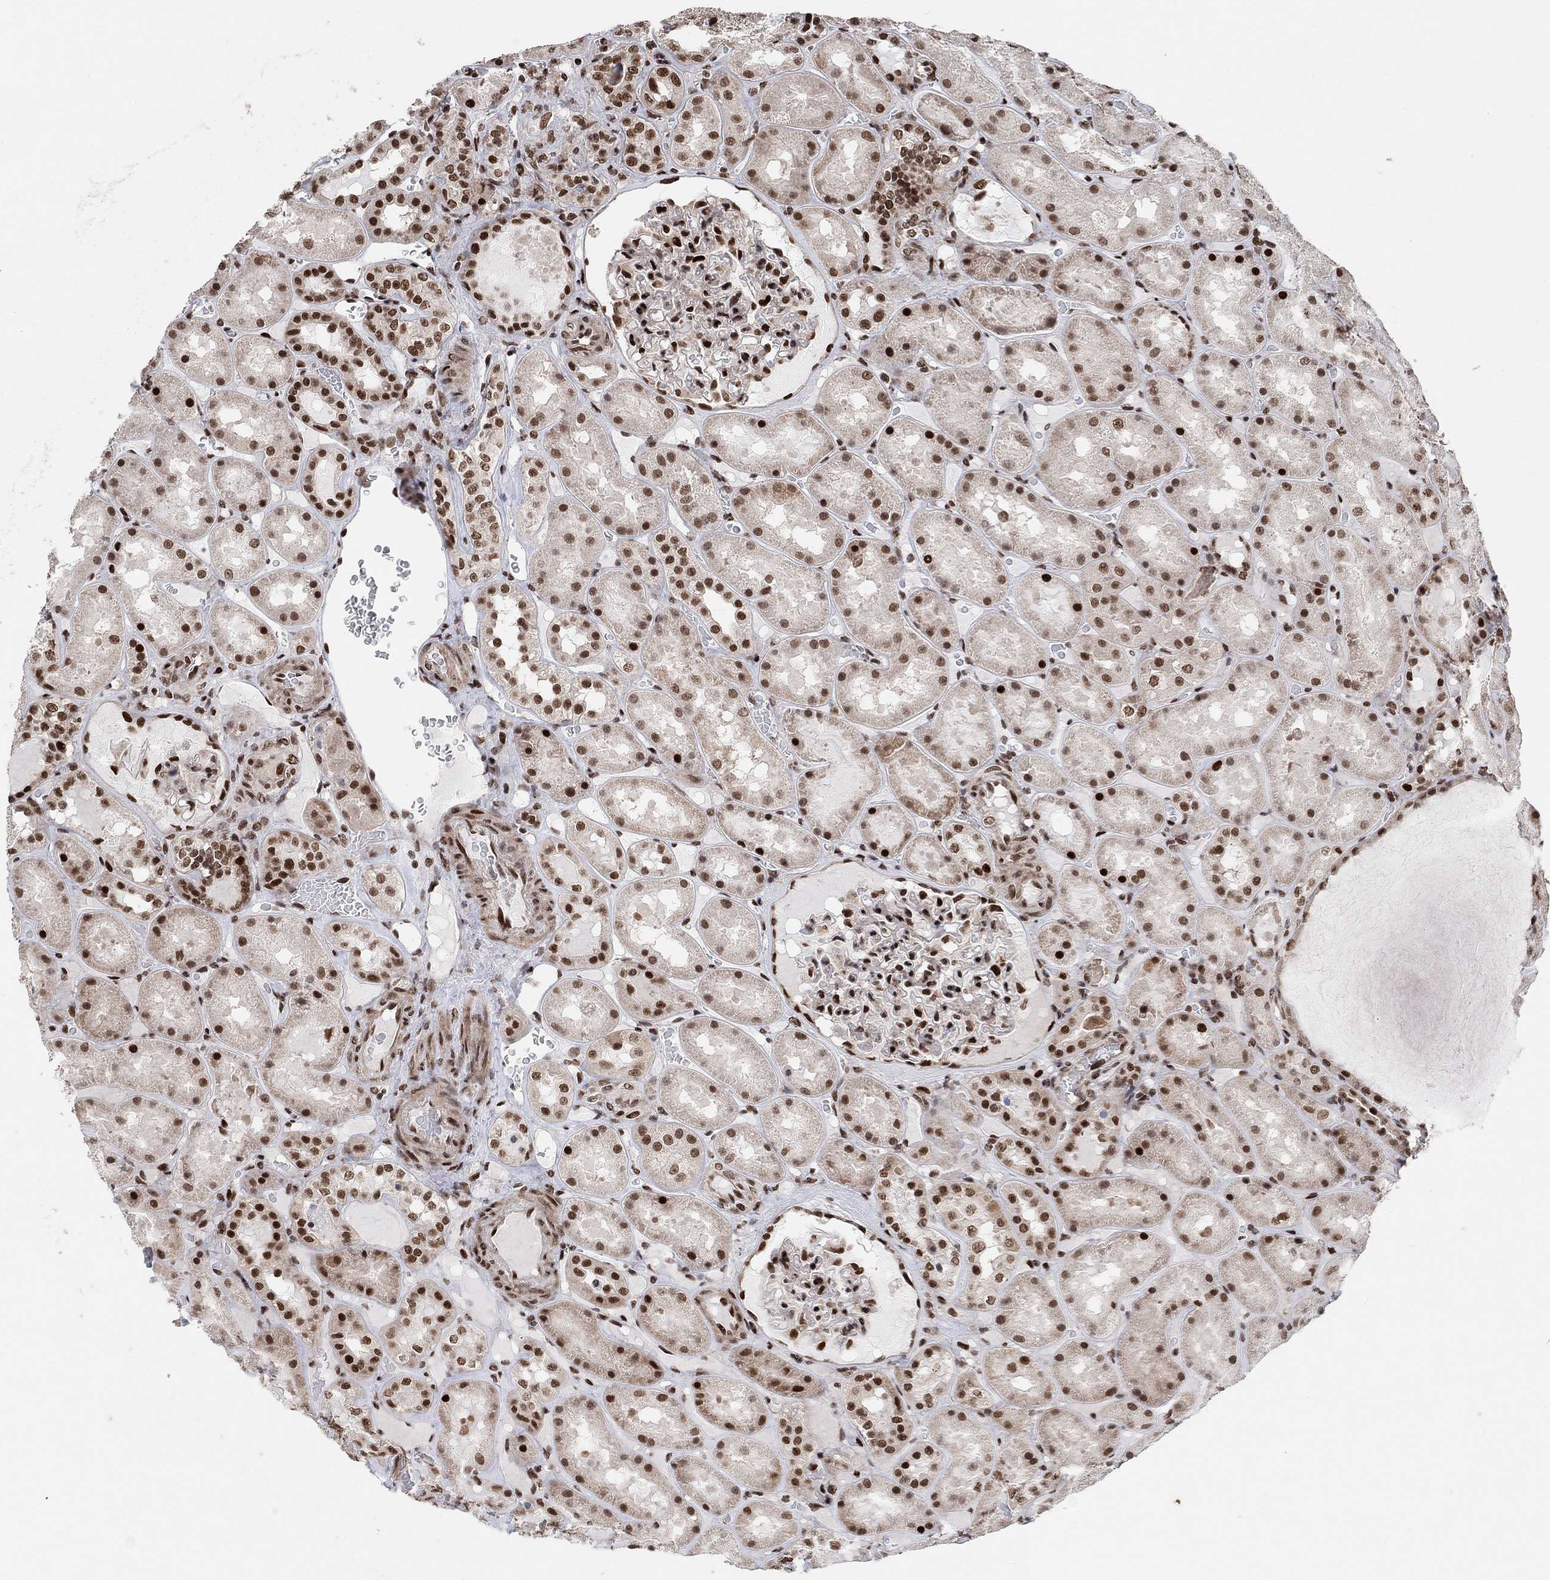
{"staining": {"intensity": "strong", "quantity": ">75%", "location": "nuclear"}, "tissue": "kidney", "cell_type": "Cells in glomeruli", "image_type": "normal", "snomed": [{"axis": "morphology", "description": "Normal tissue, NOS"}, {"axis": "topography", "description": "Kidney"}], "caption": "Cells in glomeruli demonstrate strong nuclear expression in about >75% of cells in normal kidney. Ihc stains the protein in brown and the nuclei are stained blue.", "gene": "E4F1", "patient": {"sex": "male", "age": 73}}